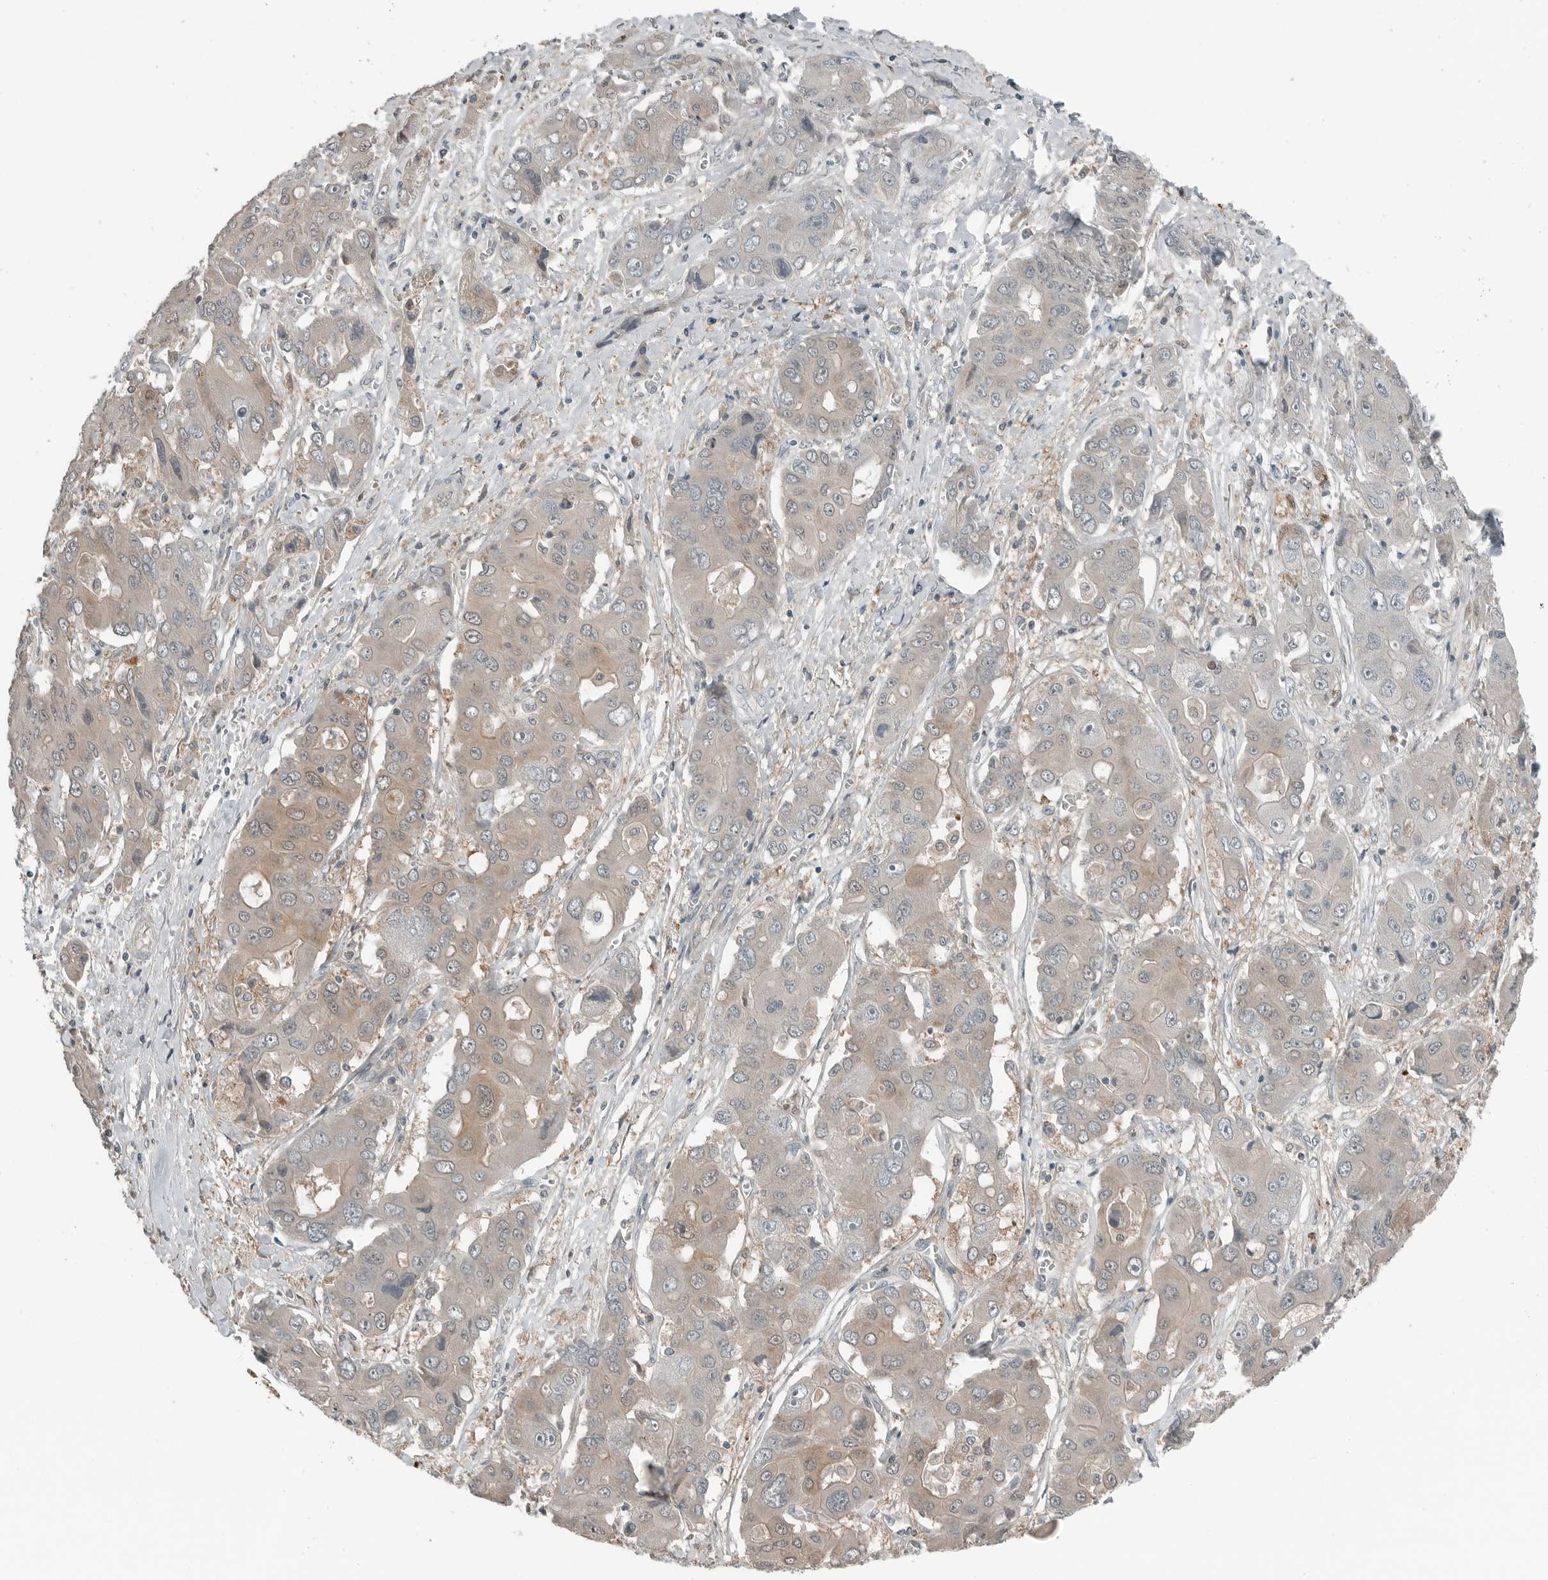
{"staining": {"intensity": "weak", "quantity": ">75%", "location": "cytoplasmic/membranous,nuclear"}, "tissue": "liver cancer", "cell_type": "Tumor cells", "image_type": "cancer", "snomed": [{"axis": "morphology", "description": "Cholangiocarcinoma"}, {"axis": "topography", "description": "Liver"}], "caption": "IHC histopathology image of neoplastic tissue: human liver cancer (cholangiocarcinoma) stained using IHC shows low levels of weak protein expression localized specifically in the cytoplasmic/membranous and nuclear of tumor cells, appearing as a cytoplasmic/membranous and nuclear brown color.", "gene": "KYAT1", "patient": {"sex": "male", "age": 67}}